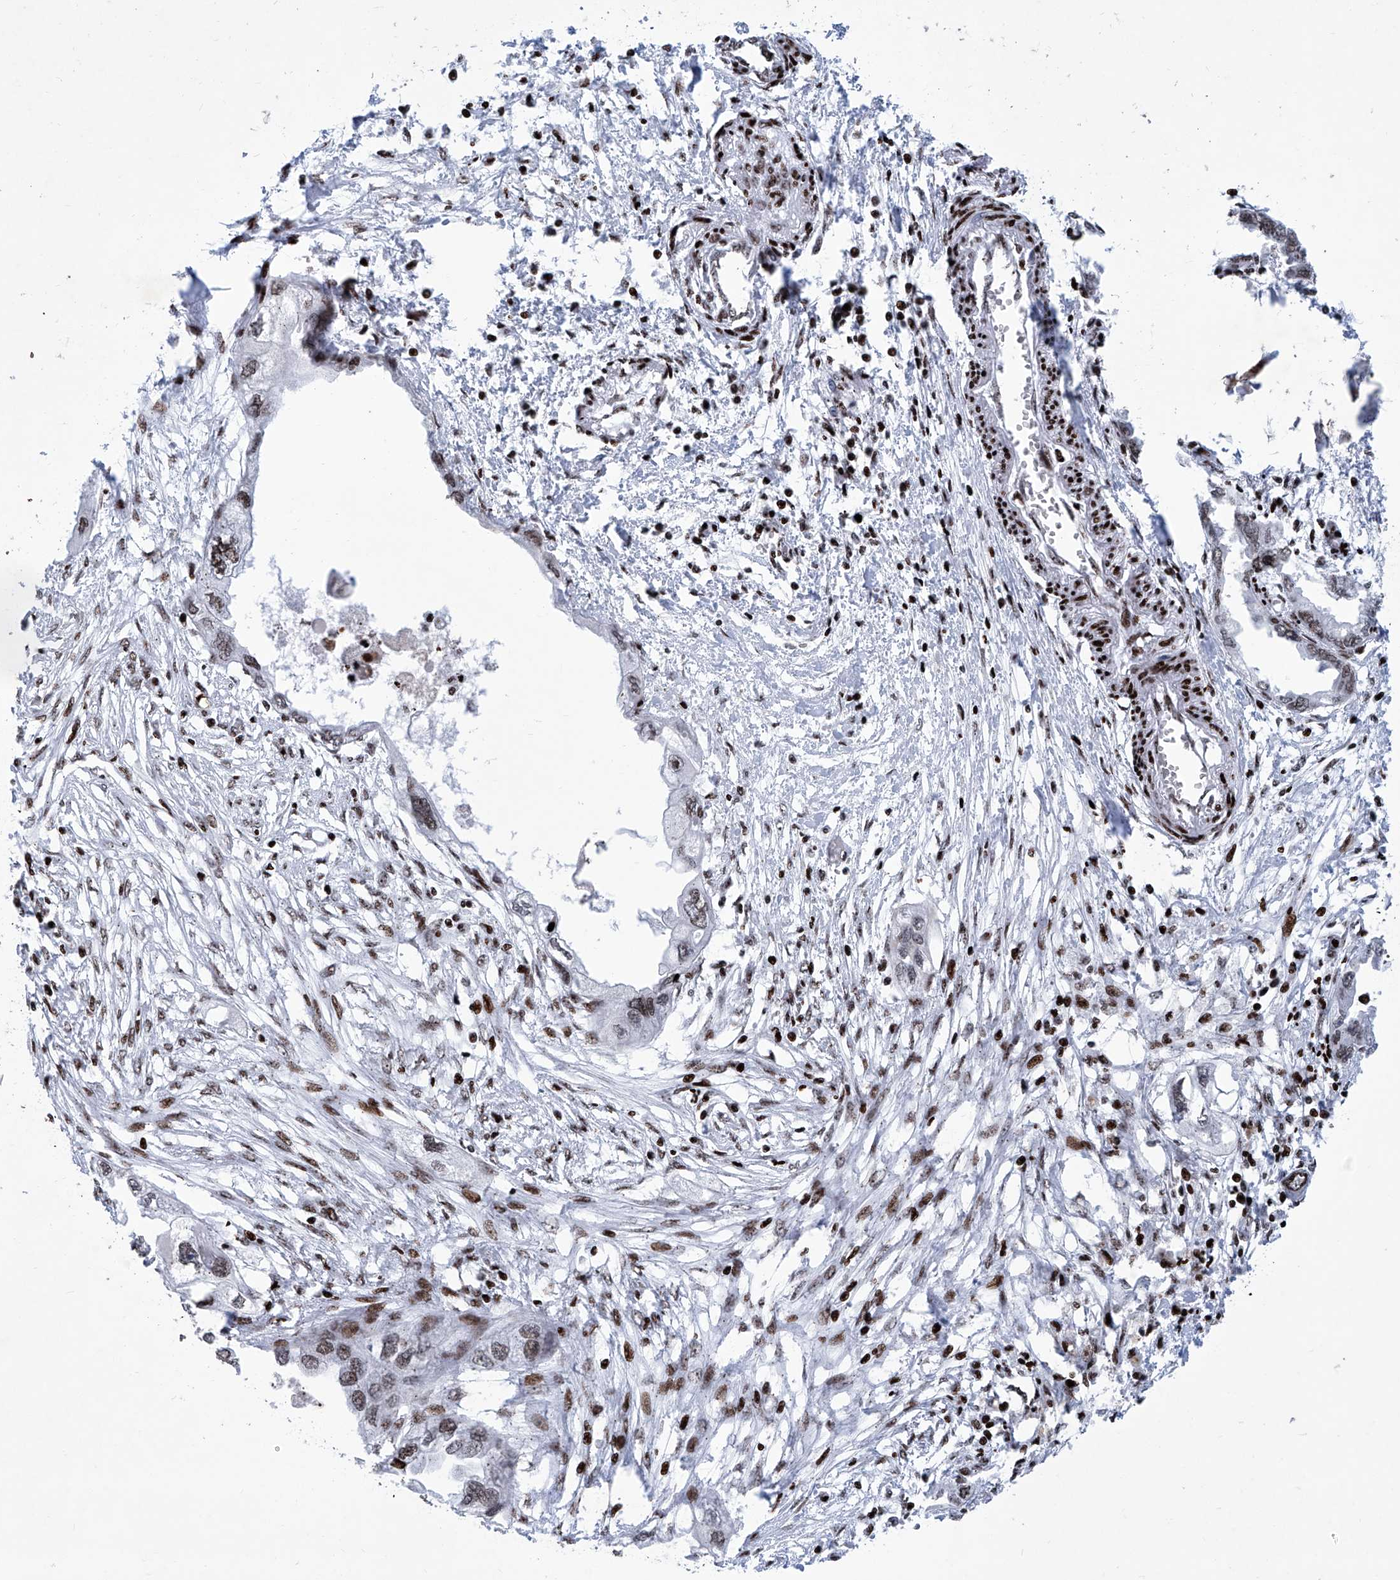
{"staining": {"intensity": "moderate", "quantity": "25%-75%", "location": "nuclear"}, "tissue": "endometrial cancer", "cell_type": "Tumor cells", "image_type": "cancer", "snomed": [{"axis": "morphology", "description": "Adenocarcinoma, NOS"}, {"axis": "morphology", "description": "Adenocarcinoma, metastatic, NOS"}, {"axis": "topography", "description": "Adipose tissue"}, {"axis": "topography", "description": "Endometrium"}], "caption": "High-magnification brightfield microscopy of endometrial metastatic adenocarcinoma stained with DAB (3,3'-diaminobenzidine) (brown) and counterstained with hematoxylin (blue). tumor cells exhibit moderate nuclear staining is present in approximately25%-75% of cells. The staining is performed using DAB brown chromogen to label protein expression. The nuclei are counter-stained blue using hematoxylin.", "gene": "HEY2", "patient": {"sex": "female", "age": 67}}